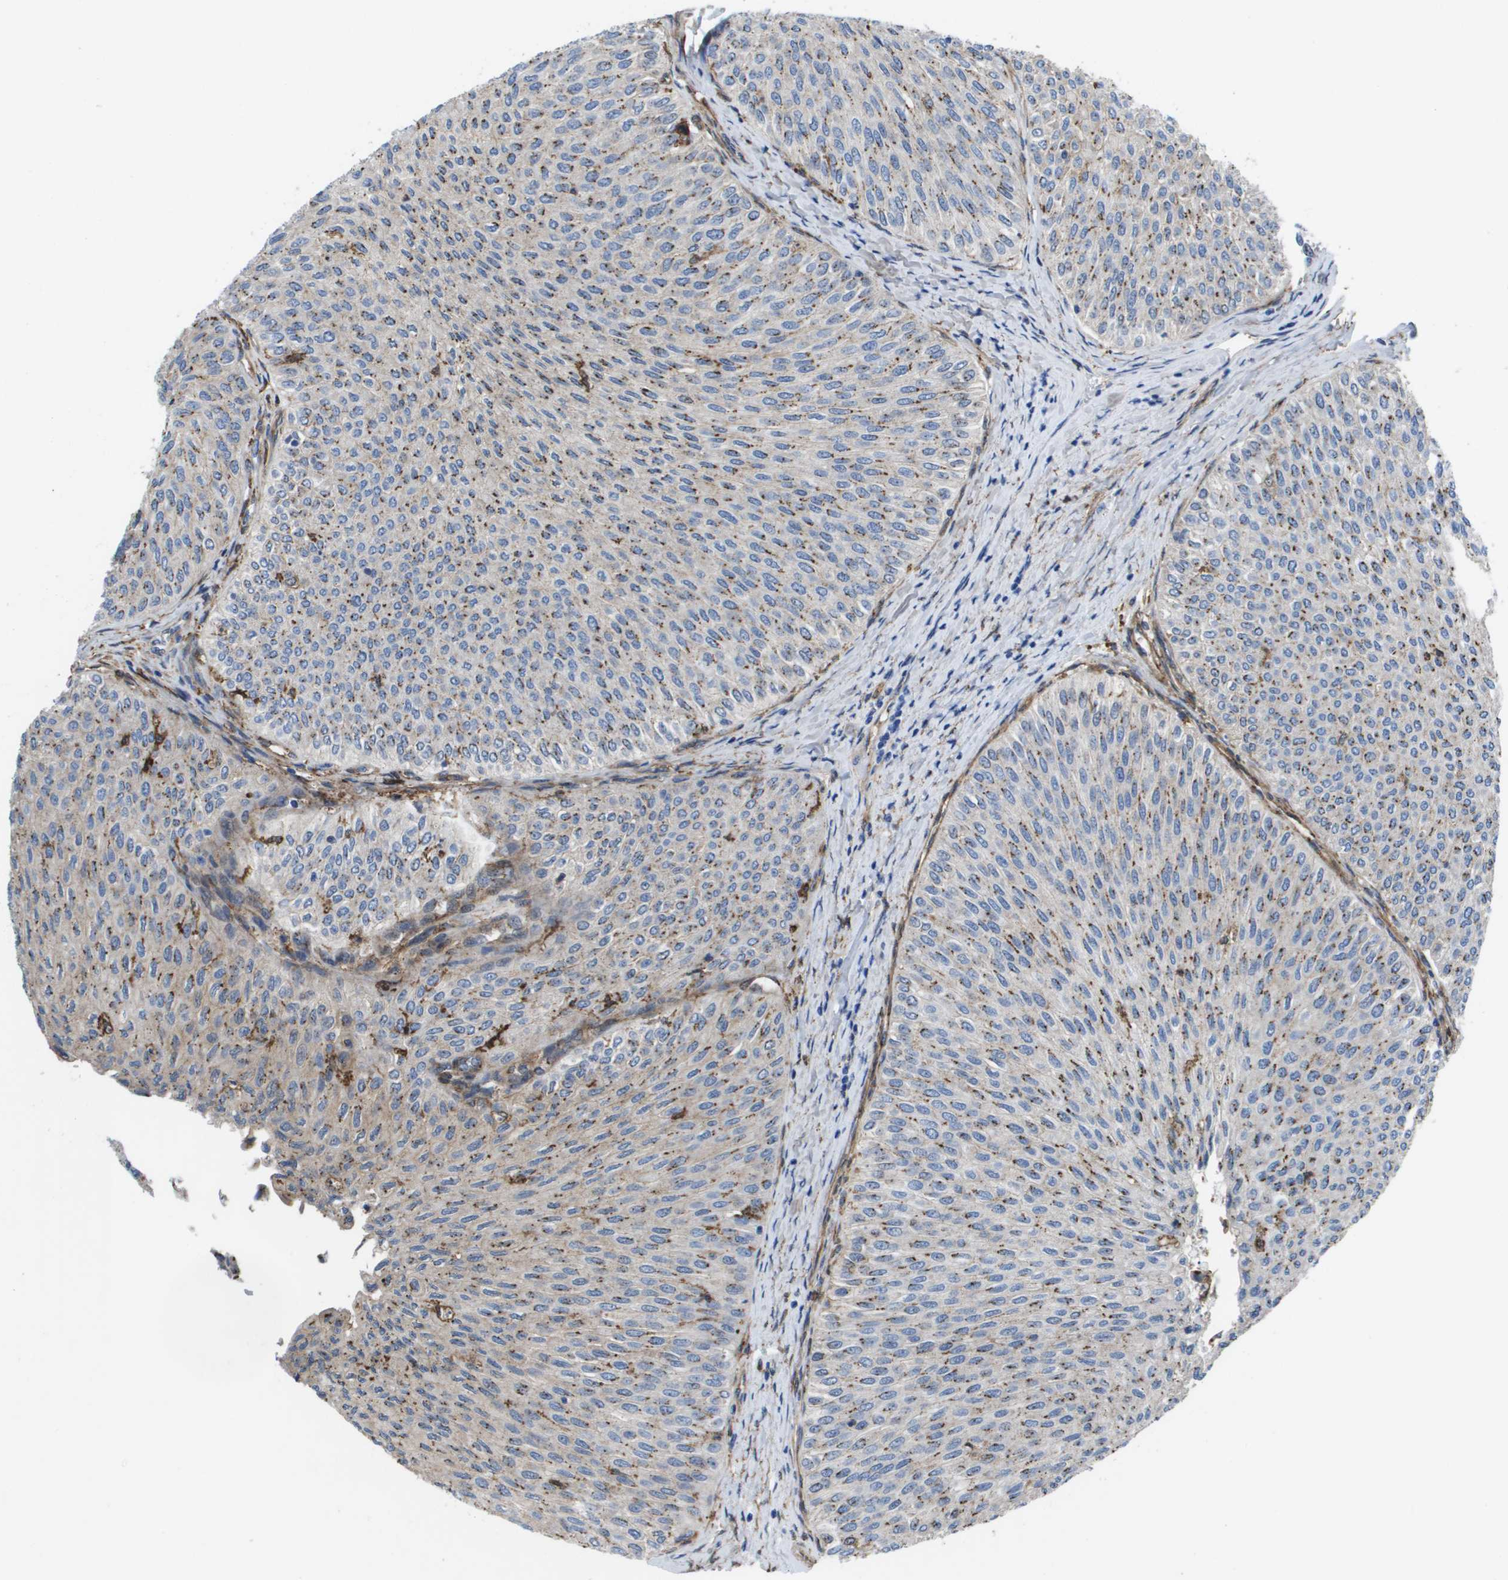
{"staining": {"intensity": "moderate", "quantity": ">75%", "location": "cytoplasmic/membranous"}, "tissue": "urothelial cancer", "cell_type": "Tumor cells", "image_type": "cancer", "snomed": [{"axis": "morphology", "description": "Urothelial carcinoma, Low grade"}, {"axis": "topography", "description": "Urinary bladder"}], "caption": "Immunohistochemistry (IHC) staining of urothelial cancer, which shows medium levels of moderate cytoplasmic/membranous staining in approximately >75% of tumor cells indicating moderate cytoplasmic/membranous protein expression. The staining was performed using DAB (brown) for protein detection and nuclei were counterstained in hematoxylin (blue).", "gene": "SLC37A2", "patient": {"sex": "male", "age": 78}}